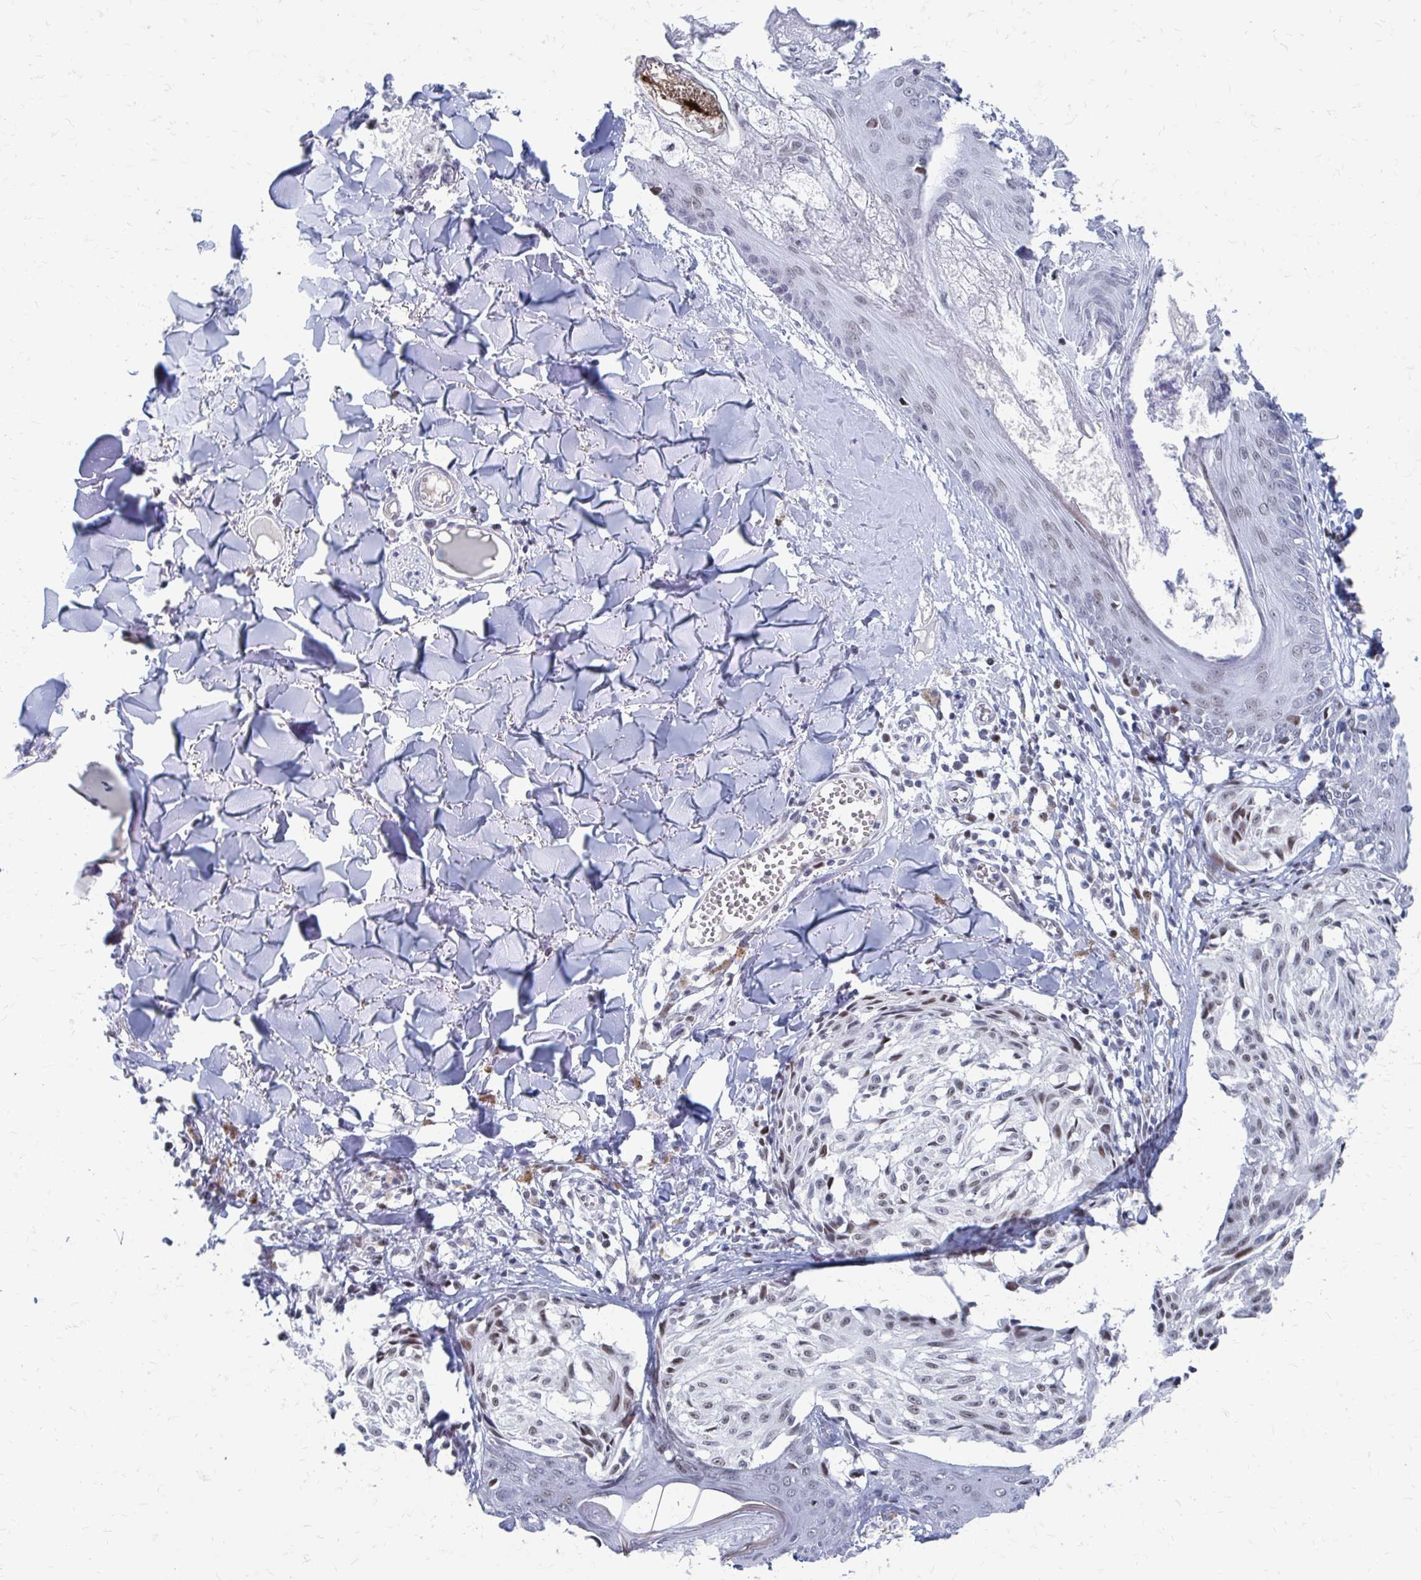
{"staining": {"intensity": "weak", "quantity": "25%-75%", "location": "nuclear"}, "tissue": "melanoma", "cell_type": "Tumor cells", "image_type": "cancer", "snomed": [{"axis": "morphology", "description": "Malignant melanoma, NOS"}, {"axis": "topography", "description": "Skin"}], "caption": "Immunohistochemical staining of melanoma reveals low levels of weak nuclear protein staining in approximately 25%-75% of tumor cells.", "gene": "CDIN1", "patient": {"sex": "female", "age": 43}}